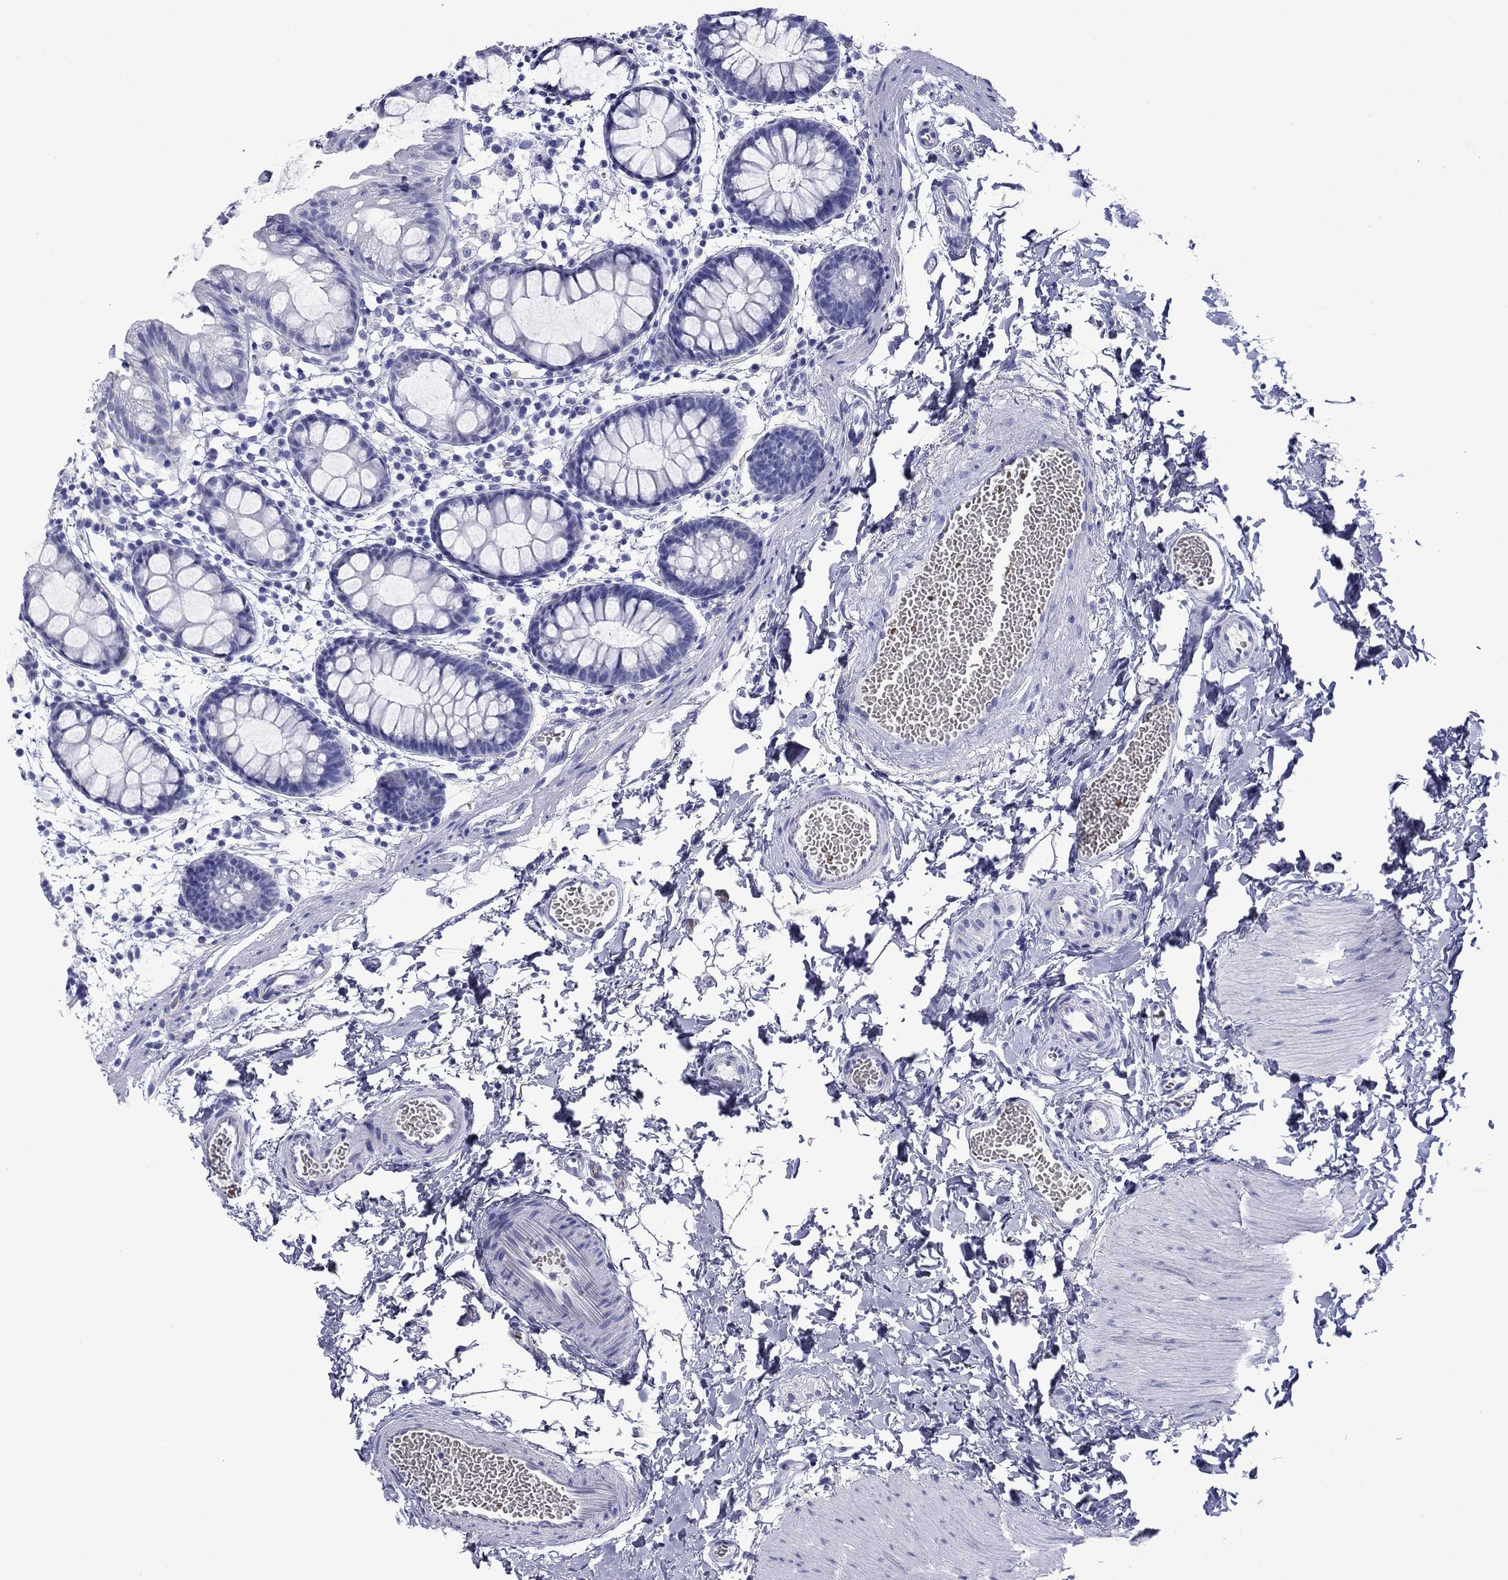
{"staining": {"intensity": "negative", "quantity": "none", "location": "none"}, "tissue": "rectum", "cell_type": "Glandular cells", "image_type": "normal", "snomed": [{"axis": "morphology", "description": "Normal tissue, NOS"}, {"axis": "topography", "description": "Rectum"}], "caption": "There is no significant staining in glandular cells of rectum. The staining is performed using DAB (3,3'-diaminobenzidine) brown chromogen with nuclei counter-stained in using hematoxylin.", "gene": "ROM1", "patient": {"sex": "male", "age": 57}}